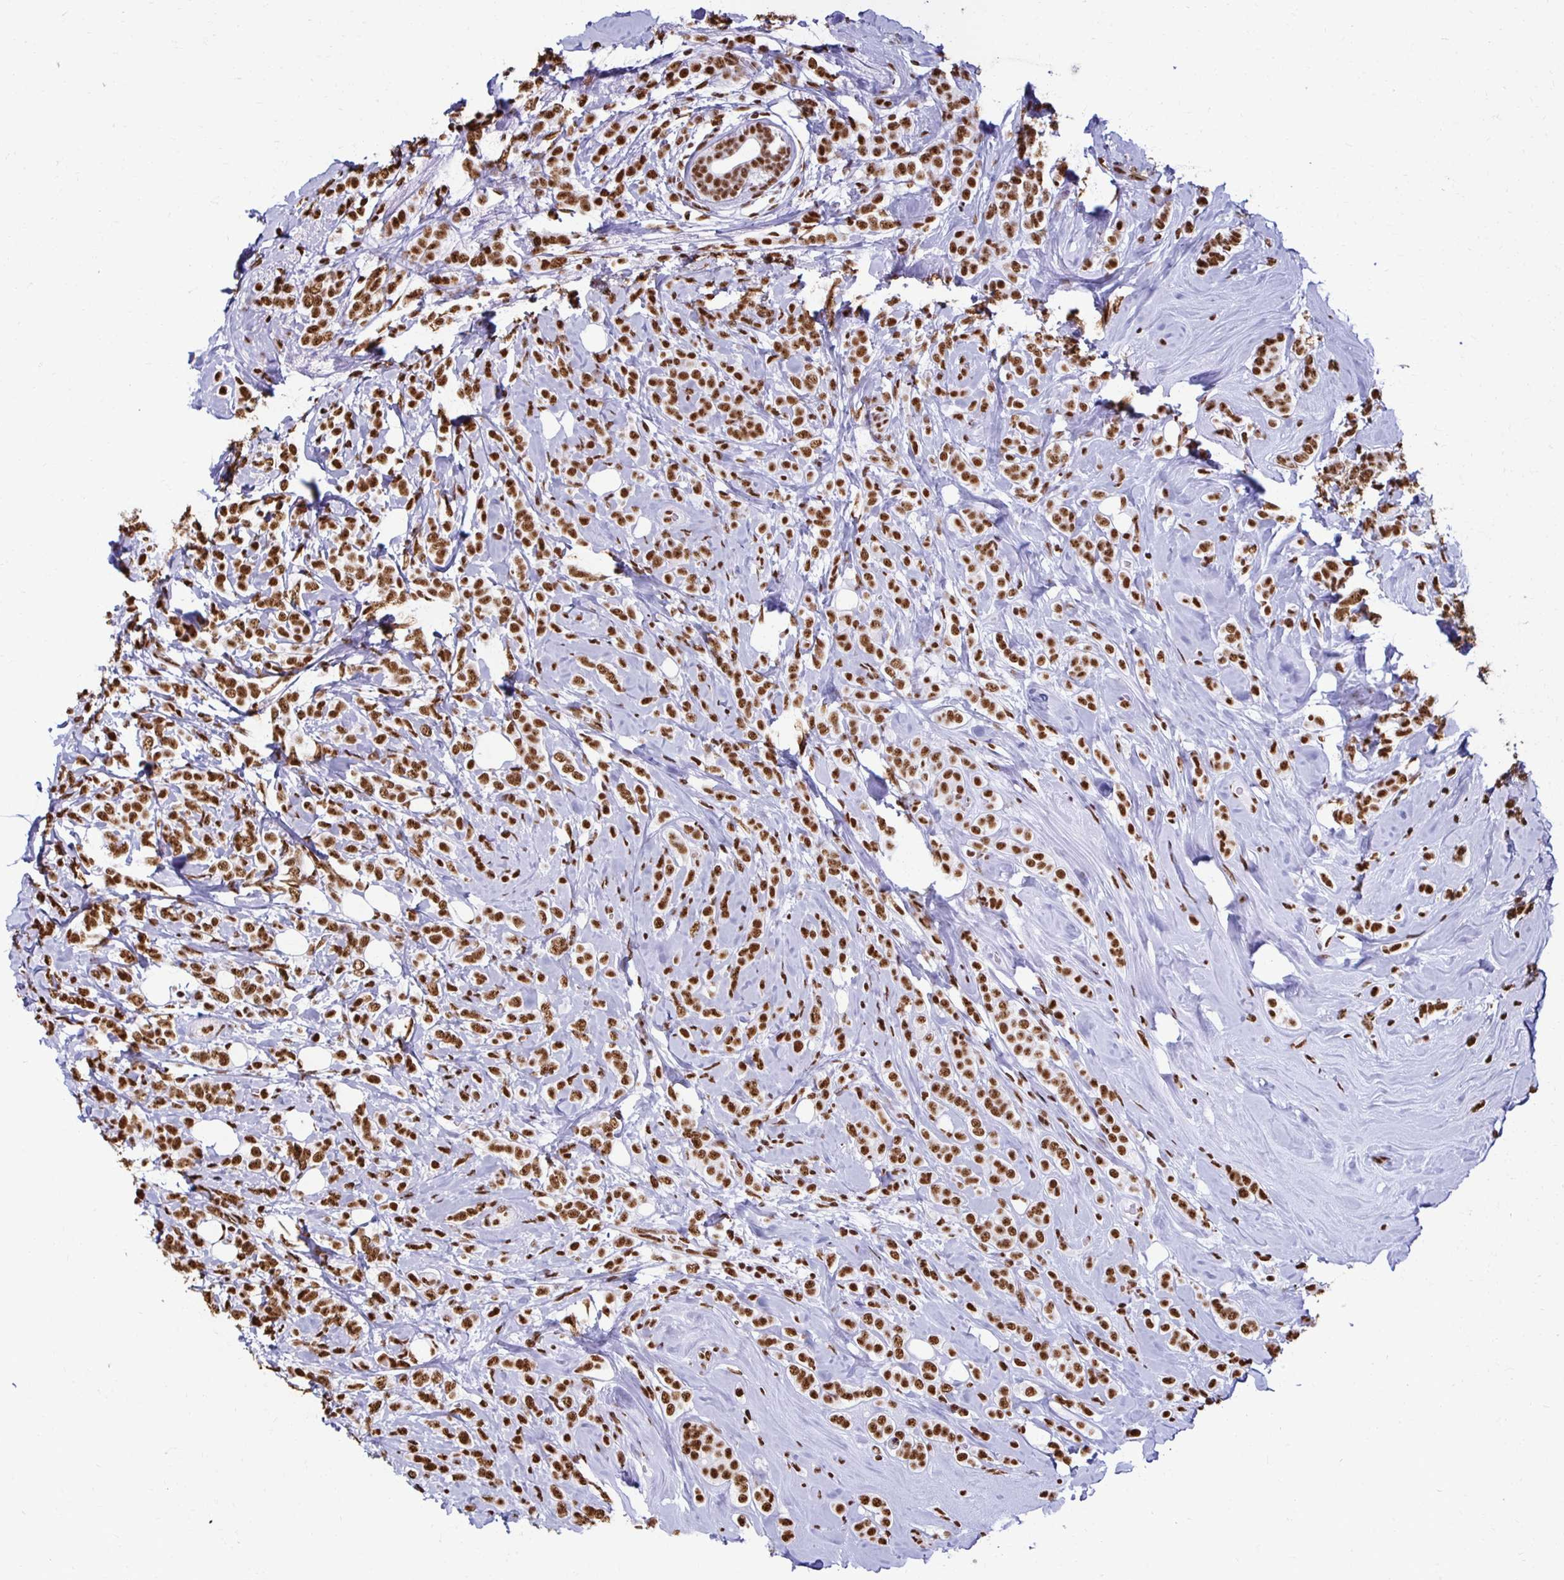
{"staining": {"intensity": "strong", "quantity": ">75%", "location": "nuclear"}, "tissue": "breast cancer", "cell_type": "Tumor cells", "image_type": "cancer", "snomed": [{"axis": "morphology", "description": "Lobular carcinoma"}, {"axis": "topography", "description": "Breast"}], "caption": "There is high levels of strong nuclear staining in tumor cells of breast cancer (lobular carcinoma), as demonstrated by immunohistochemical staining (brown color).", "gene": "NONO", "patient": {"sex": "female", "age": 49}}